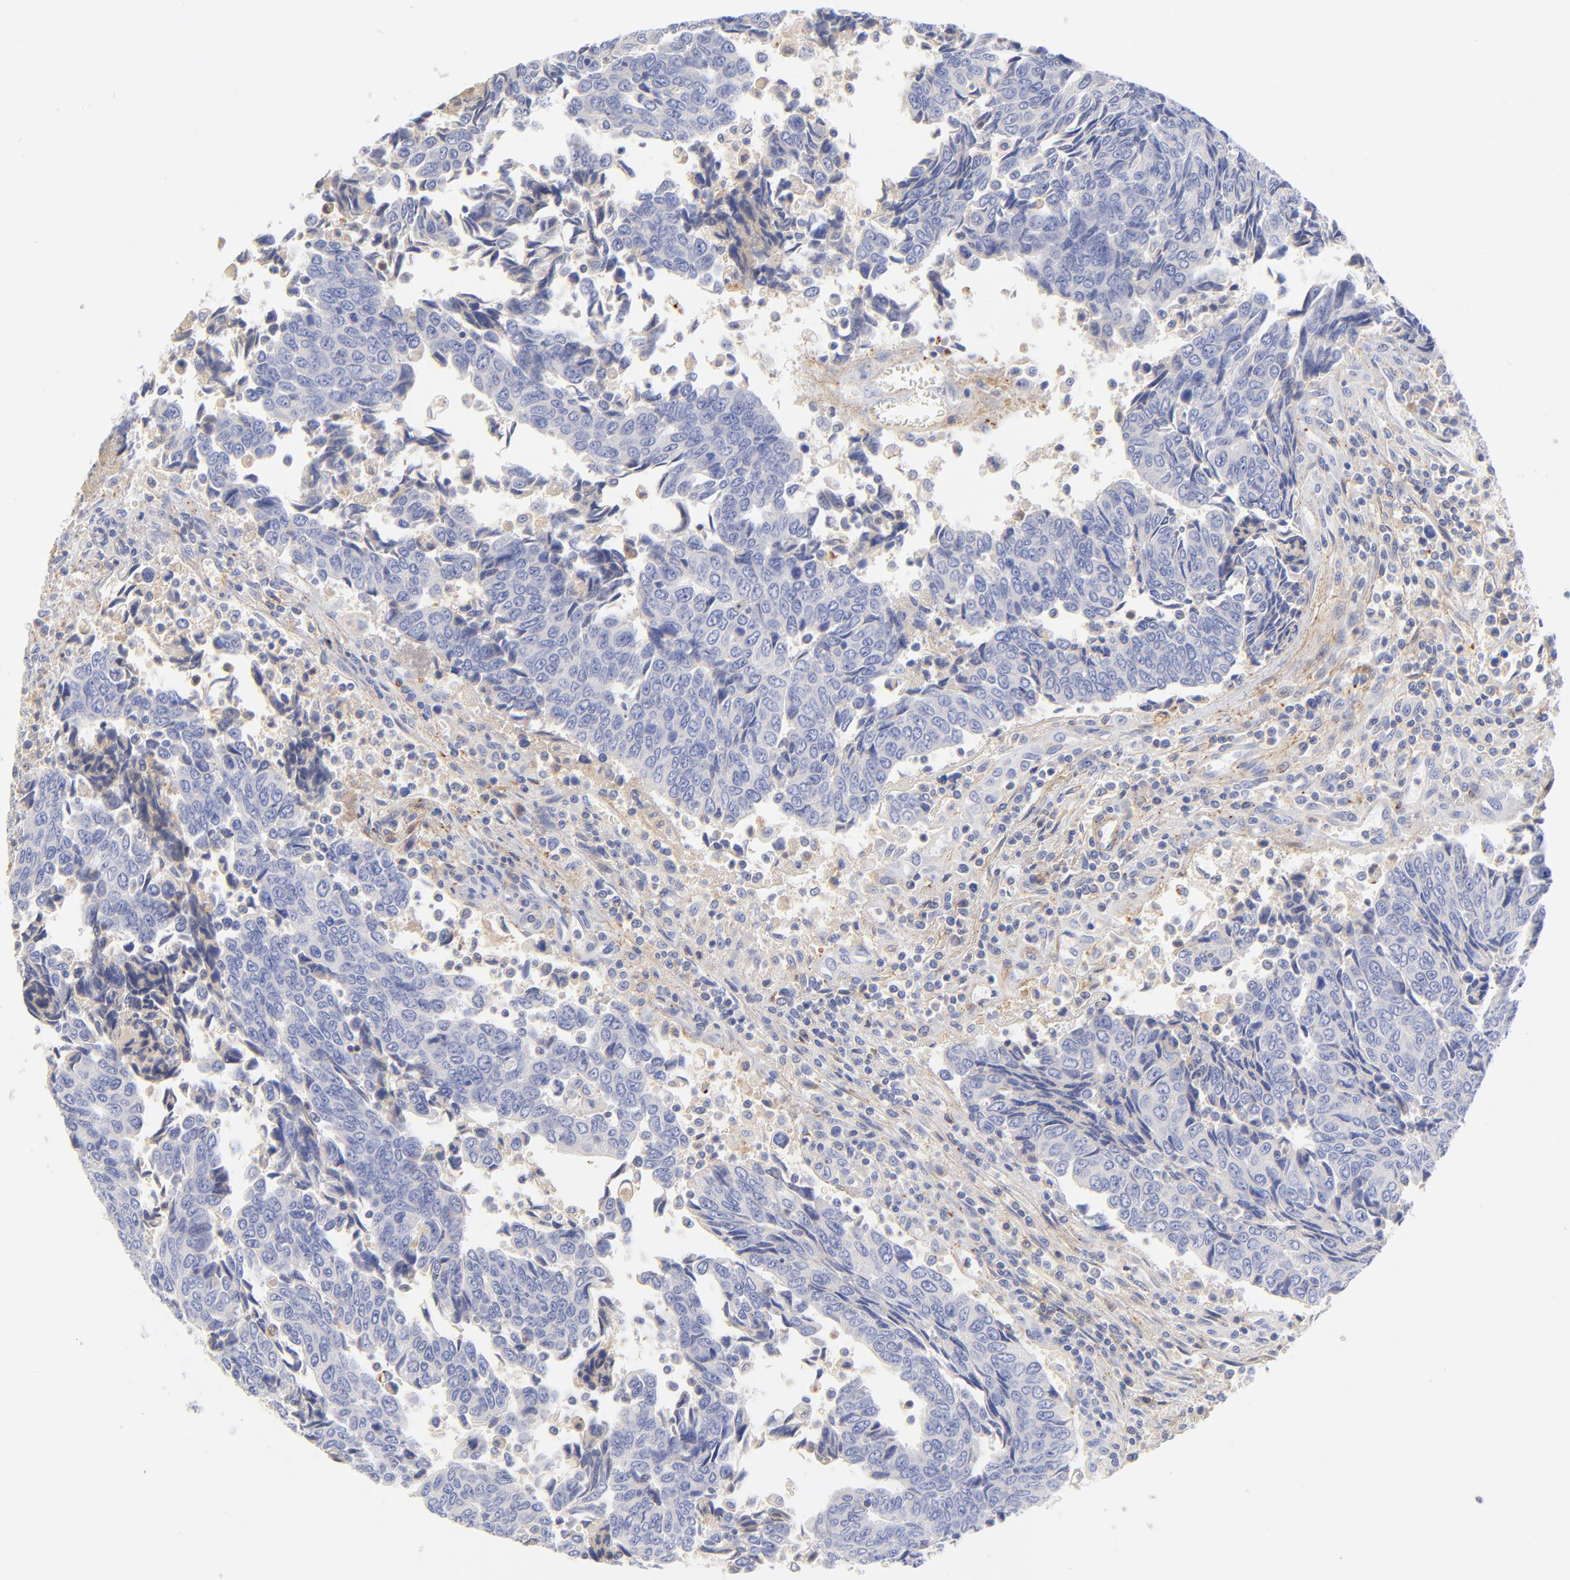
{"staining": {"intensity": "negative", "quantity": "none", "location": "none"}, "tissue": "urothelial cancer", "cell_type": "Tumor cells", "image_type": "cancer", "snomed": [{"axis": "morphology", "description": "Urothelial carcinoma, High grade"}, {"axis": "topography", "description": "Urinary bladder"}], "caption": "This is an immunohistochemistry histopathology image of urothelial carcinoma (high-grade). There is no staining in tumor cells.", "gene": "MDGA2", "patient": {"sex": "male", "age": 86}}